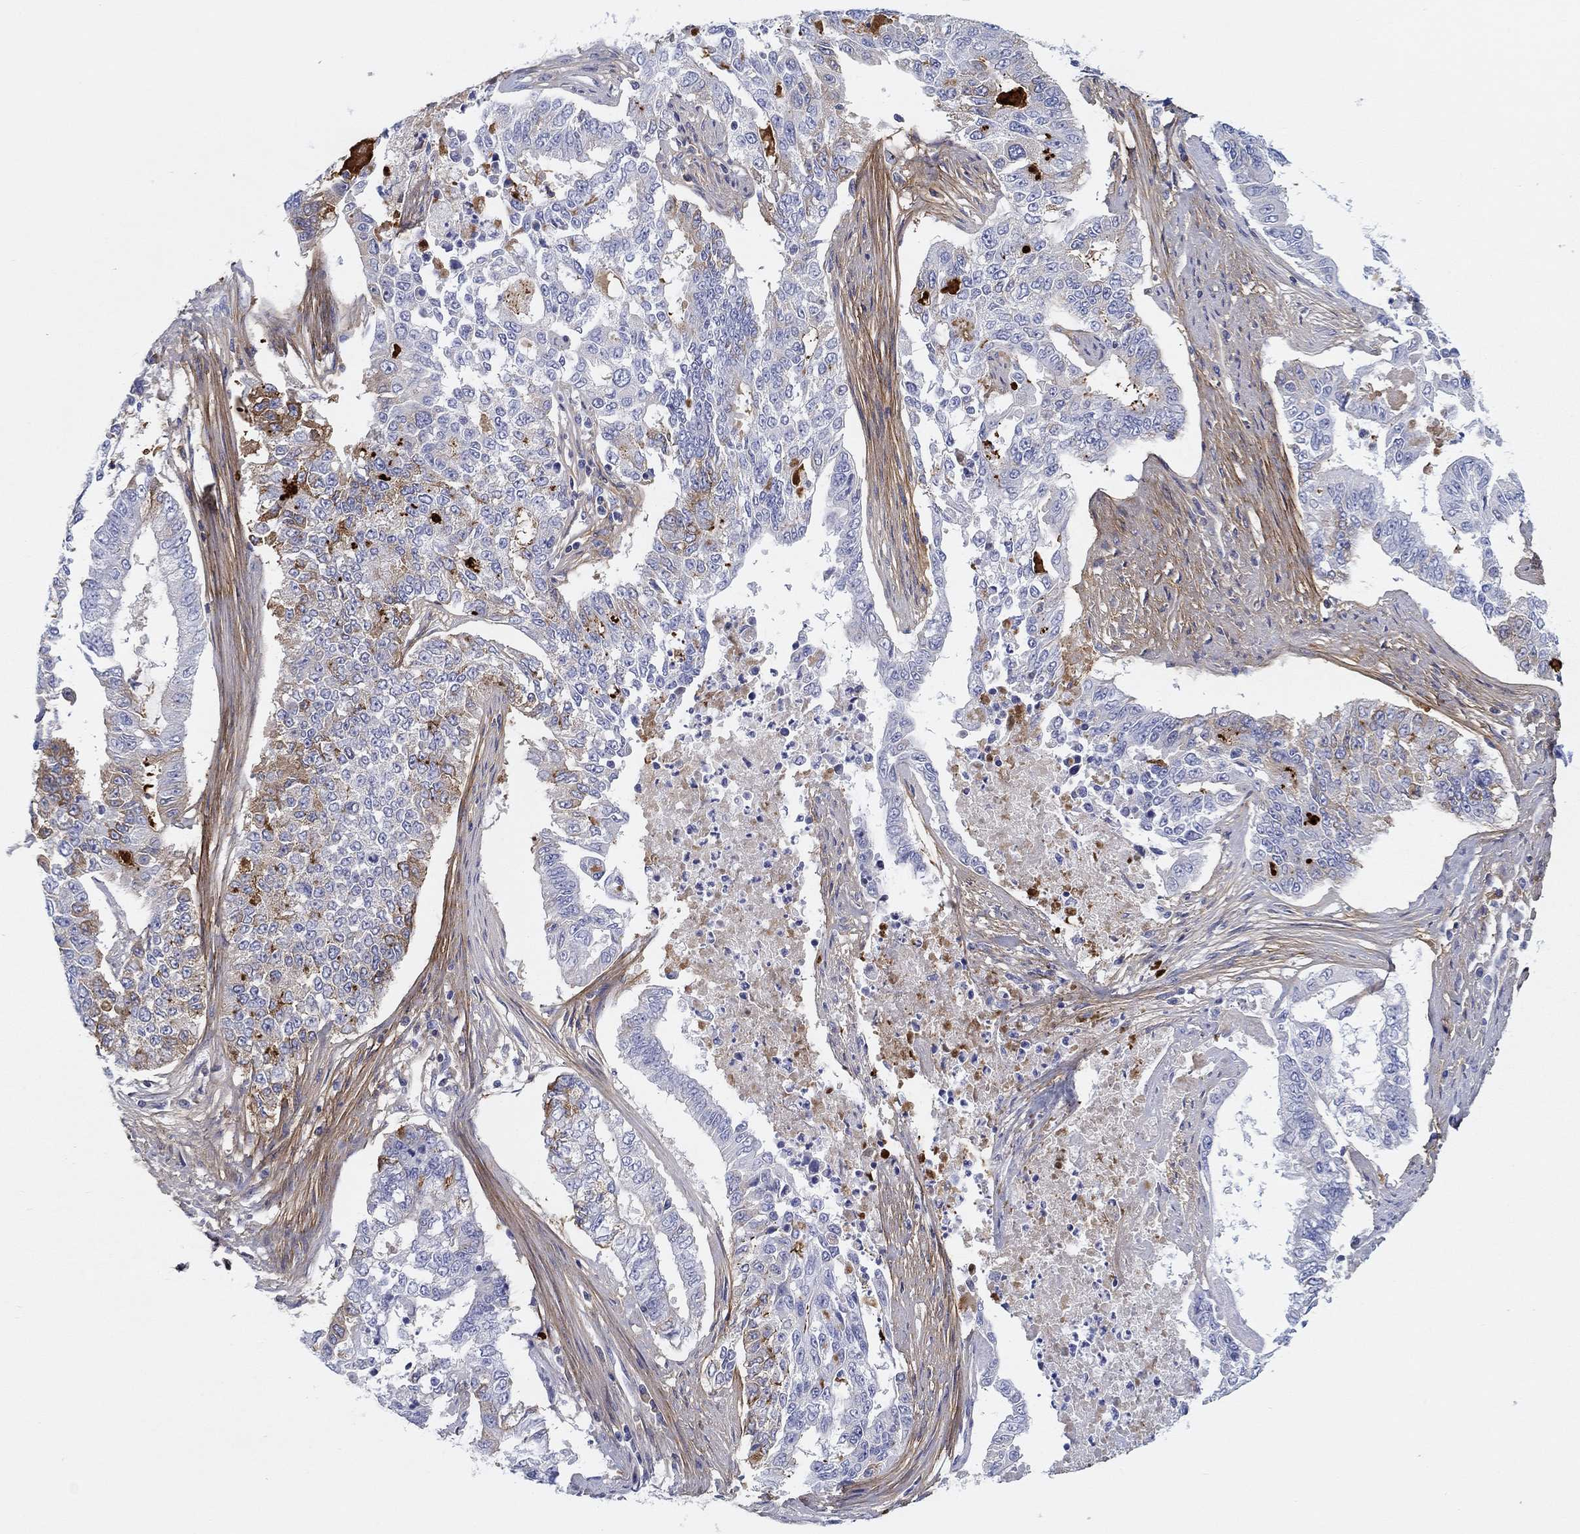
{"staining": {"intensity": "negative", "quantity": "none", "location": "none"}, "tissue": "endometrial cancer", "cell_type": "Tumor cells", "image_type": "cancer", "snomed": [{"axis": "morphology", "description": "Adenocarcinoma, NOS"}, {"axis": "topography", "description": "Uterus"}], "caption": "Histopathology image shows no significant protein expression in tumor cells of endometrial cancer (adenocarcinoma).", "gene": "HAPLN4", "patient": {"sex": "female", "age": 59}}